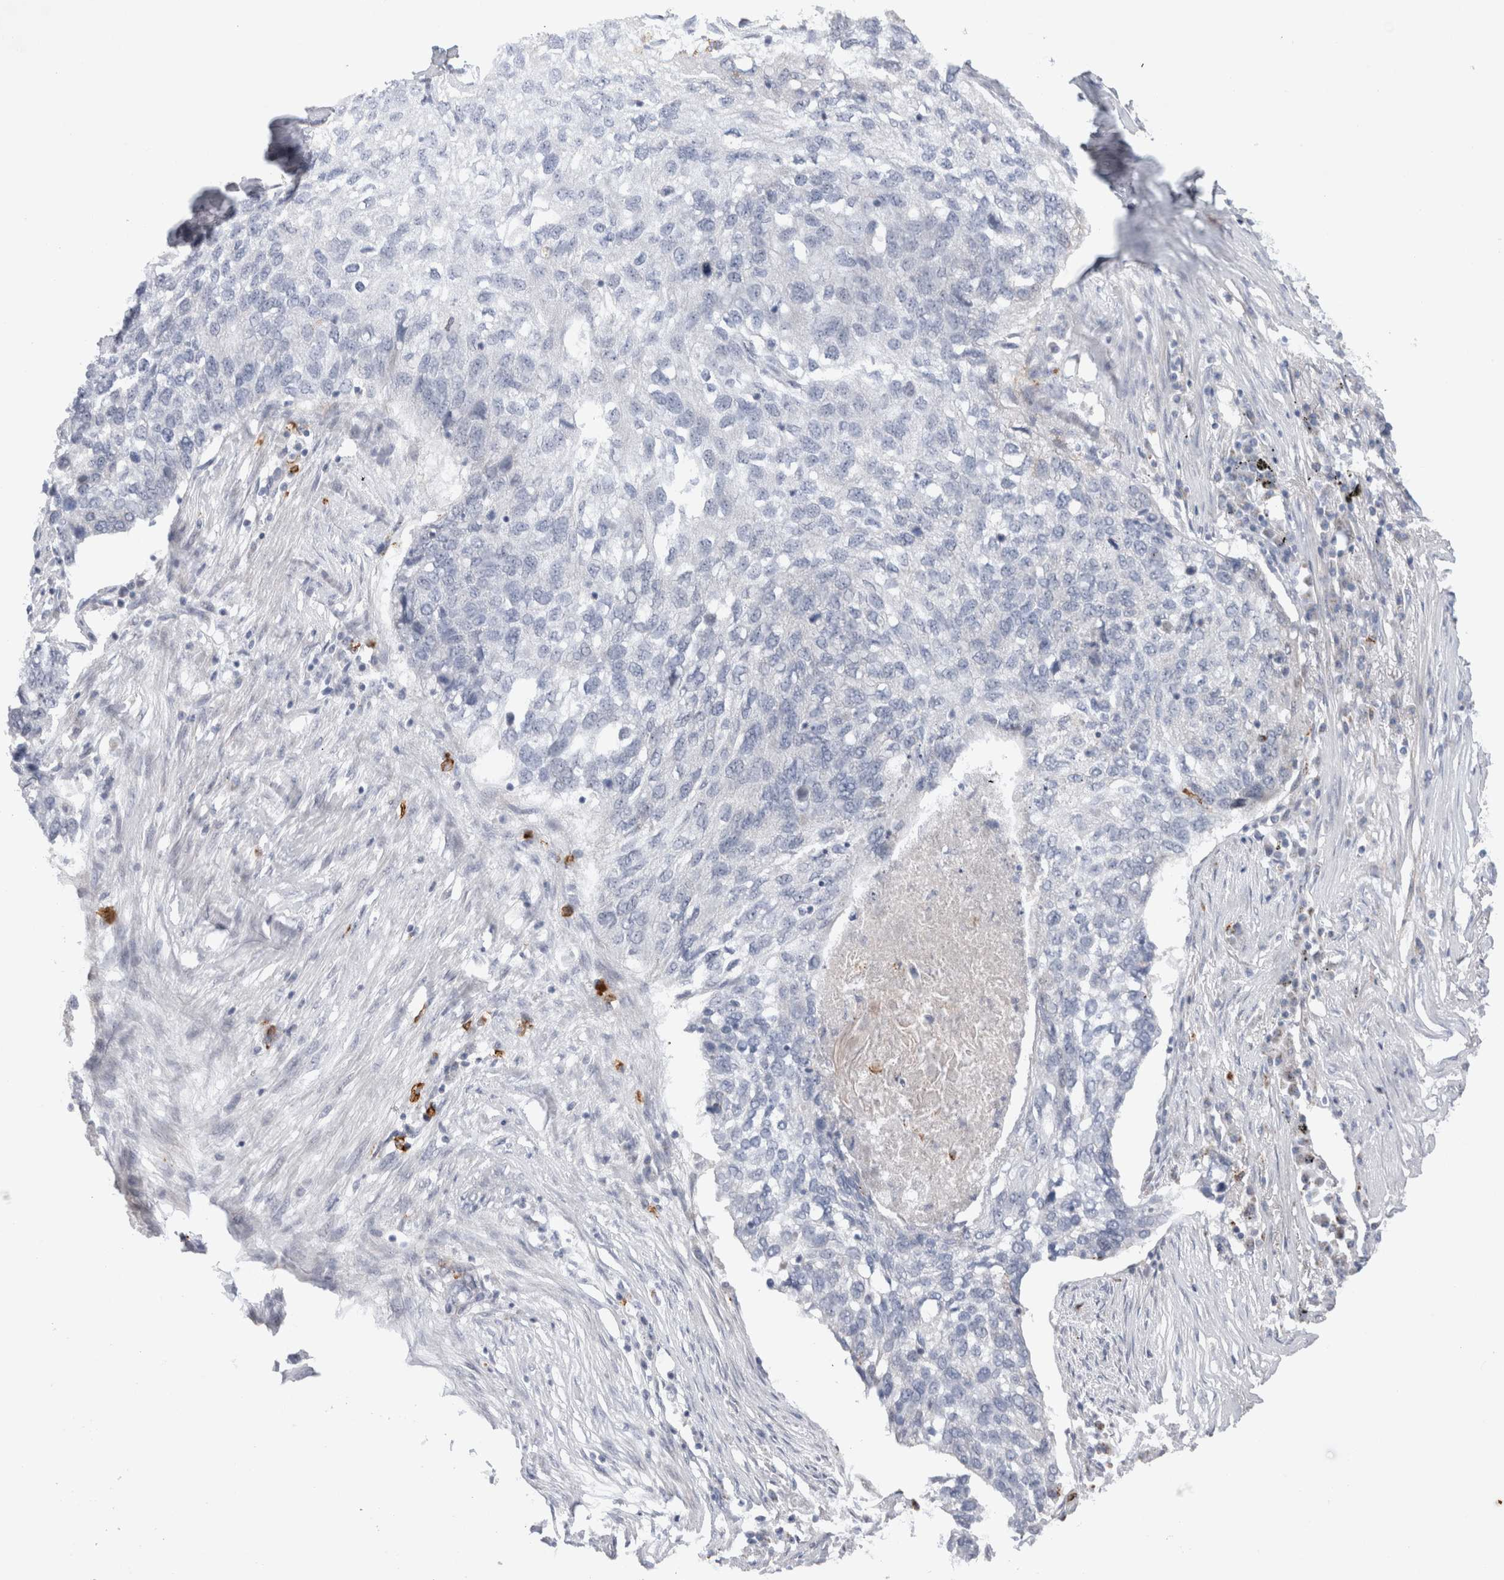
{"staining": {"intensity": "negative", "quantity": "none", "location": "none"}, "tissue": "lung cancer", "cell_type": "Tumor cells", "image_type": "cancer", "snomed": [{"axis": "morphology", "description": "Squamous cell carcinoma, NOS"}, {"axis": "topography", "description": "Lung"}], "caption": "IHC photomicrograph of neoplastic tissue: squamous cell carcinoma (lung) stained with DAB (3,3'-diaminobenzidine) shows no significant protein positivity in tumor cells.", "gene": "GSDMB", "patient": {"sex": "female", "age": 63}}